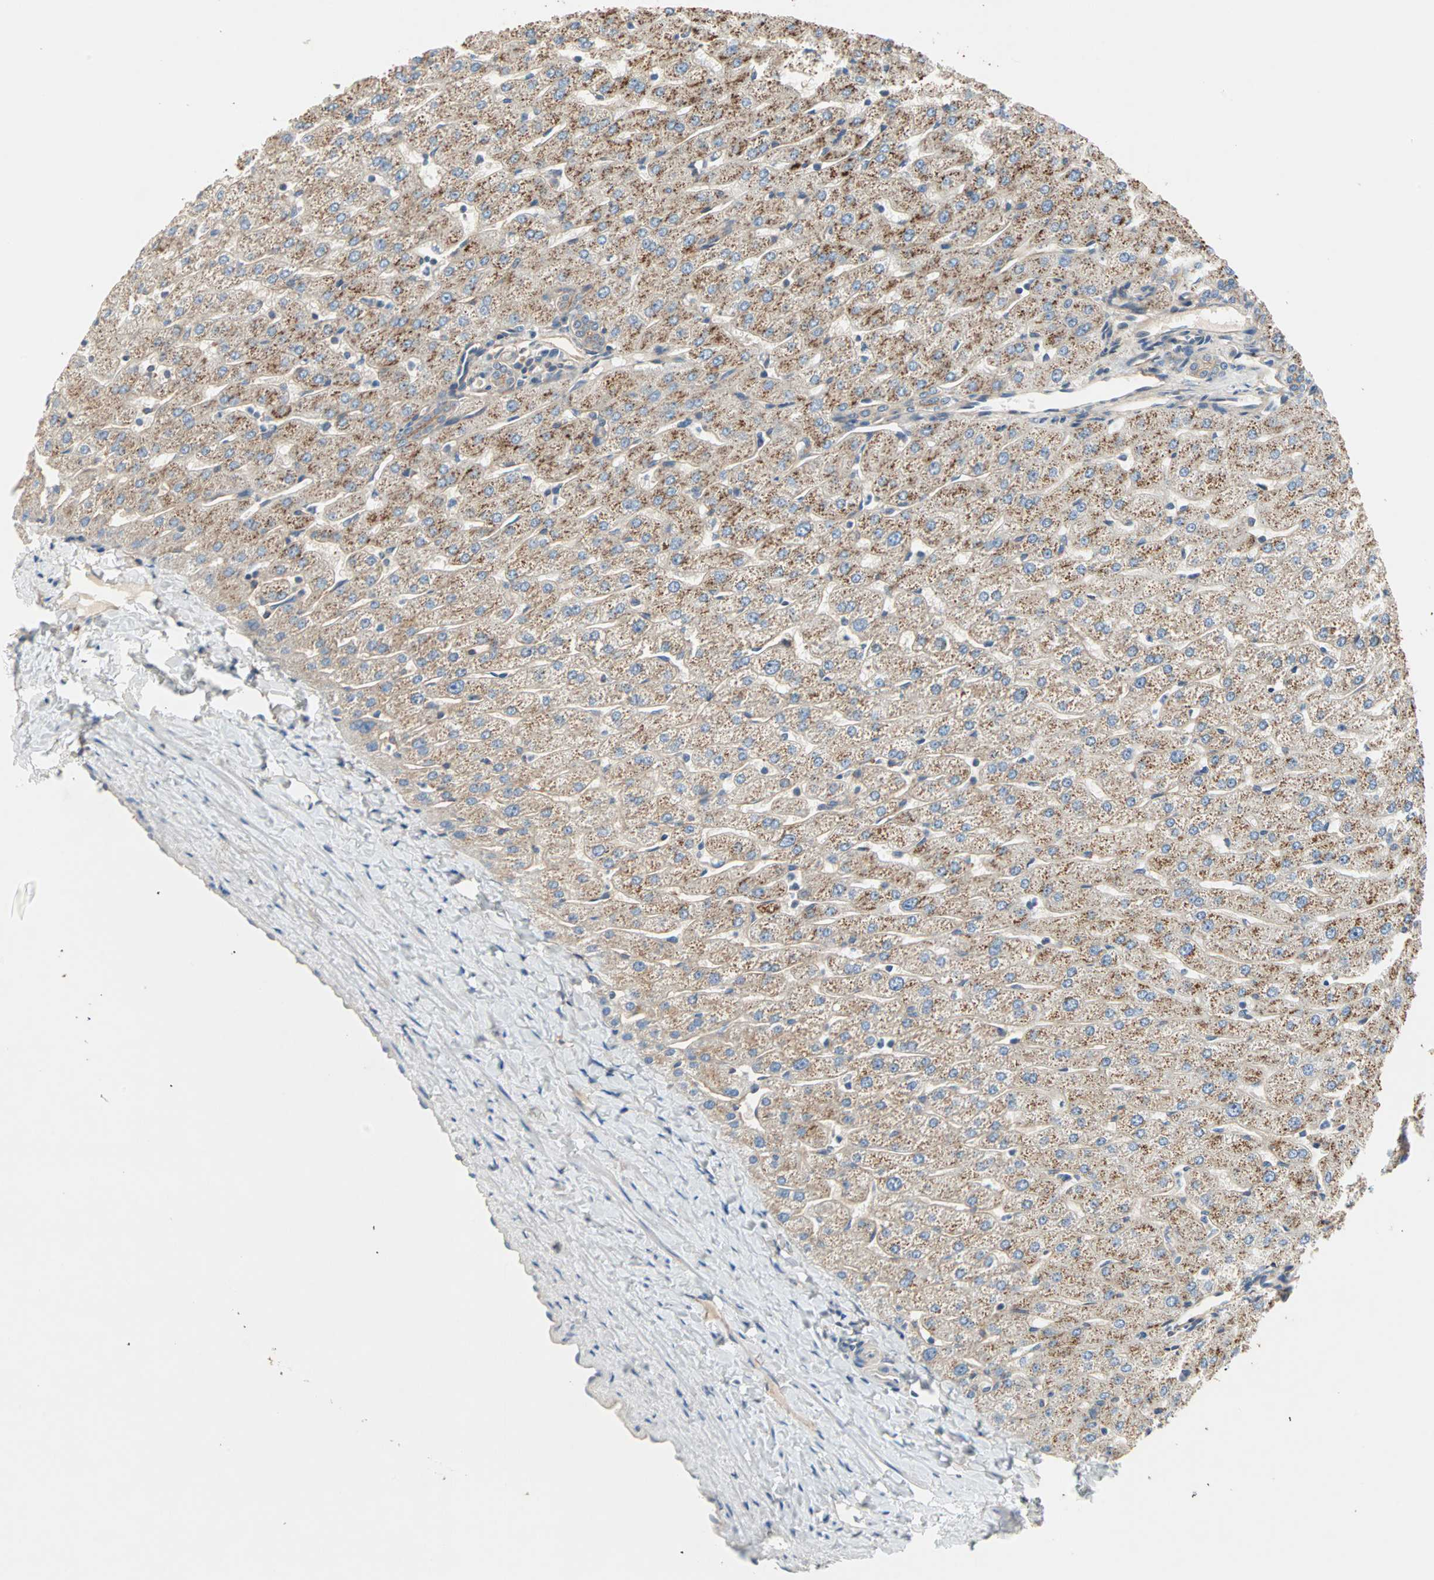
{"staining": {"intensity": "weak", "quantity": "<25%", "location": "cytoplasmic/membranous"}, "tissue": "liver", "cell_type": "Cholangiocytes", "image_type": "normal", "snomed": [{"axis": "morphology", "description": "Normal tissue, NOS"}, {"axis": "morphology", "description": "Fibrosis, NOS"}, {"axis": "topography", "description": "Liver"}], "caption": "This is a image of immunohistochemistry (IHC) staining of benign liver, which shows no expression in cholangiocytes. Nuclei are stained in blue.", "gene": "PDE8A", "patient": {"sex": "female", "age": 29}}